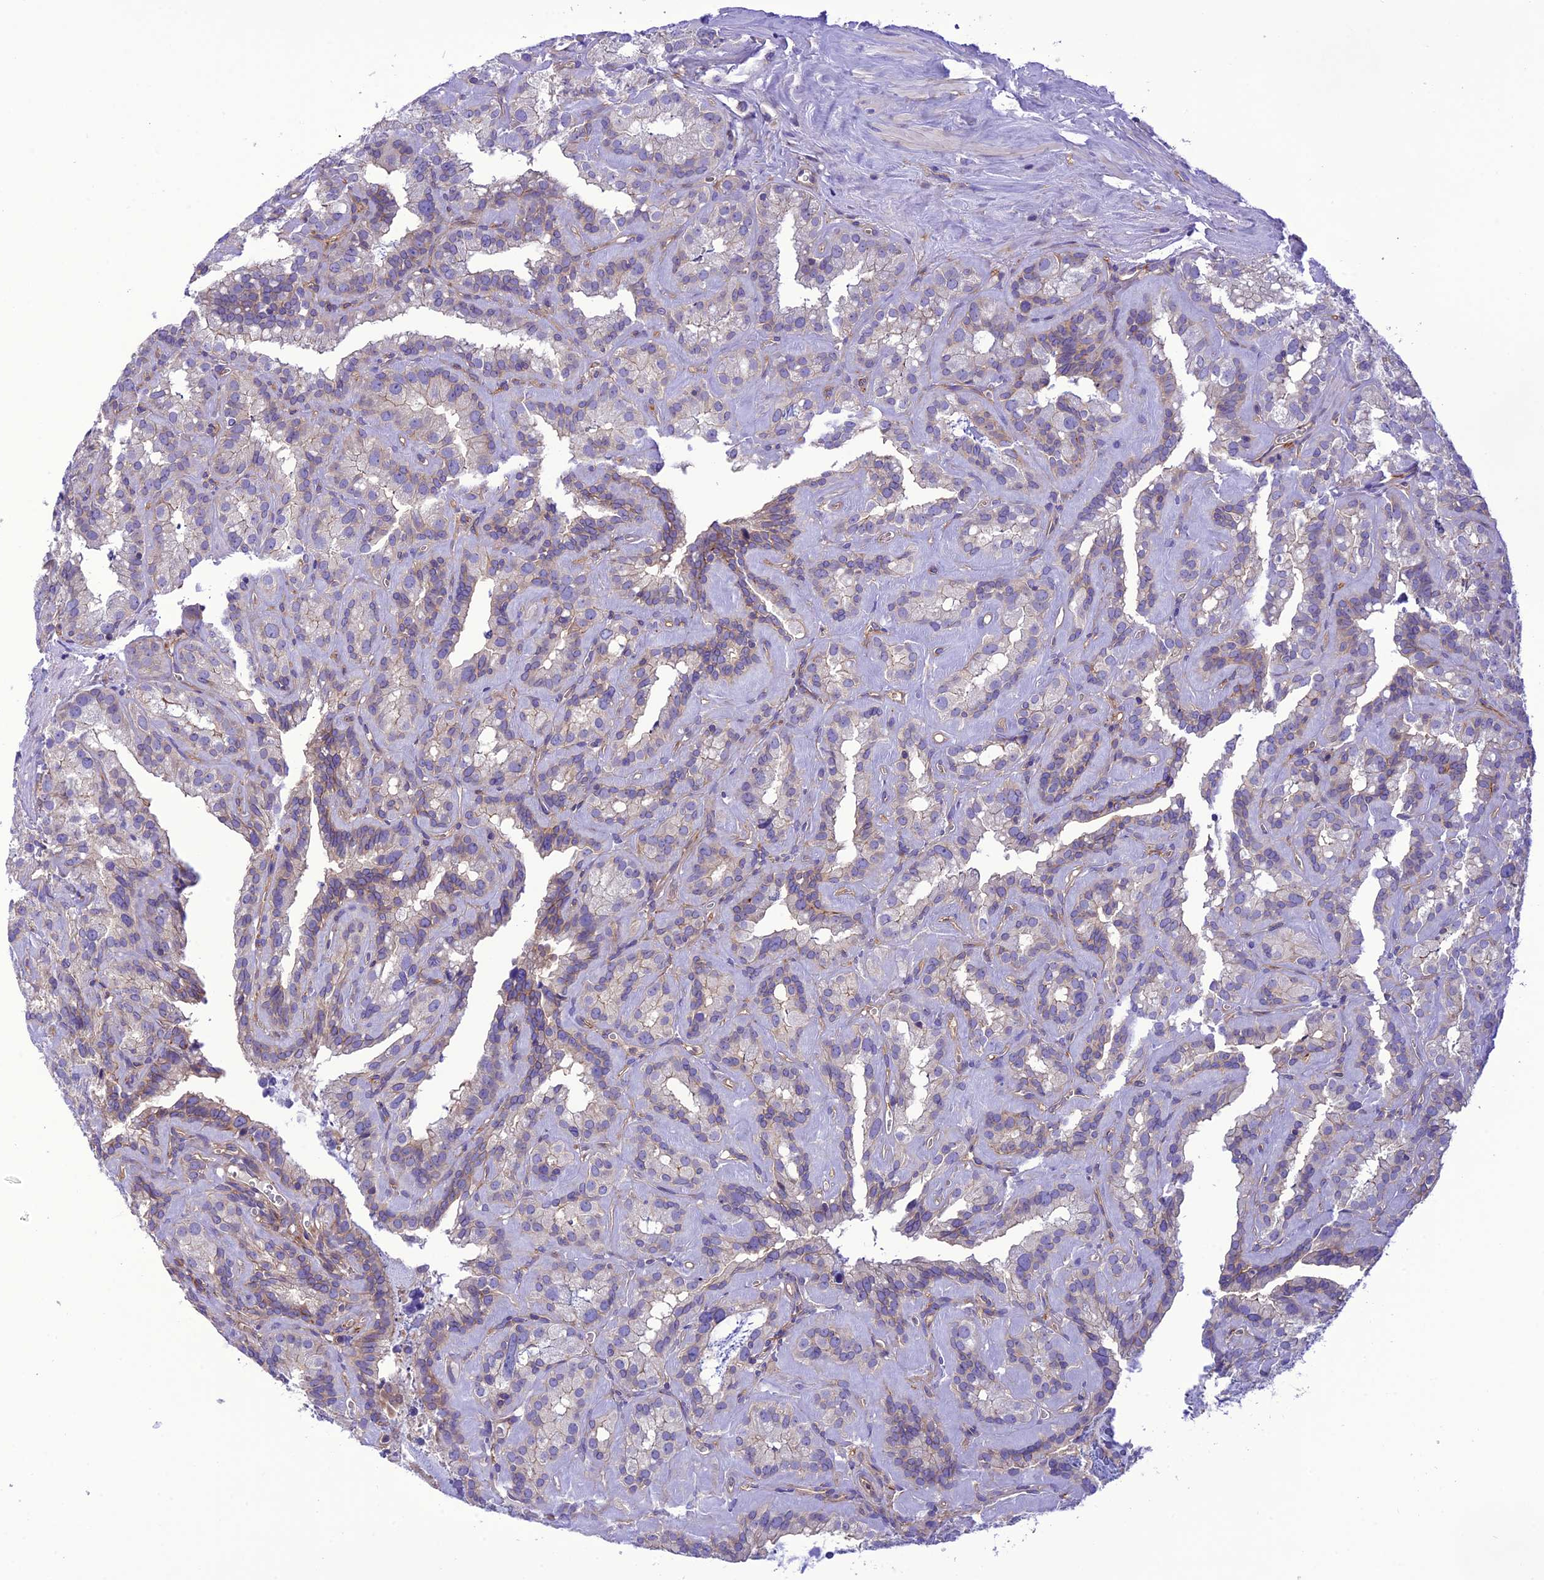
{"staining": {"intensity": "weak", "quantity": "<25%", "location": "cytoplasmic/membranous"}, "tissue": "seminal vesicle", "cell_type": "Glandular cells", "image_type": "normal", "snomed": [{"axis": "morphology", "description": "Normal tissue, NOS"}, {"axis": "topography", "description": "Prostate"}, {"axis": "topography", "description": "Seminal veicle"}], "caption": "This is an immunohistochemistry micrograph of unremarkable seminal vesicle. There is no expression in glandular cells.", "gene": "PPFIA3", "patient": {"sex": "male", "age": 59}}